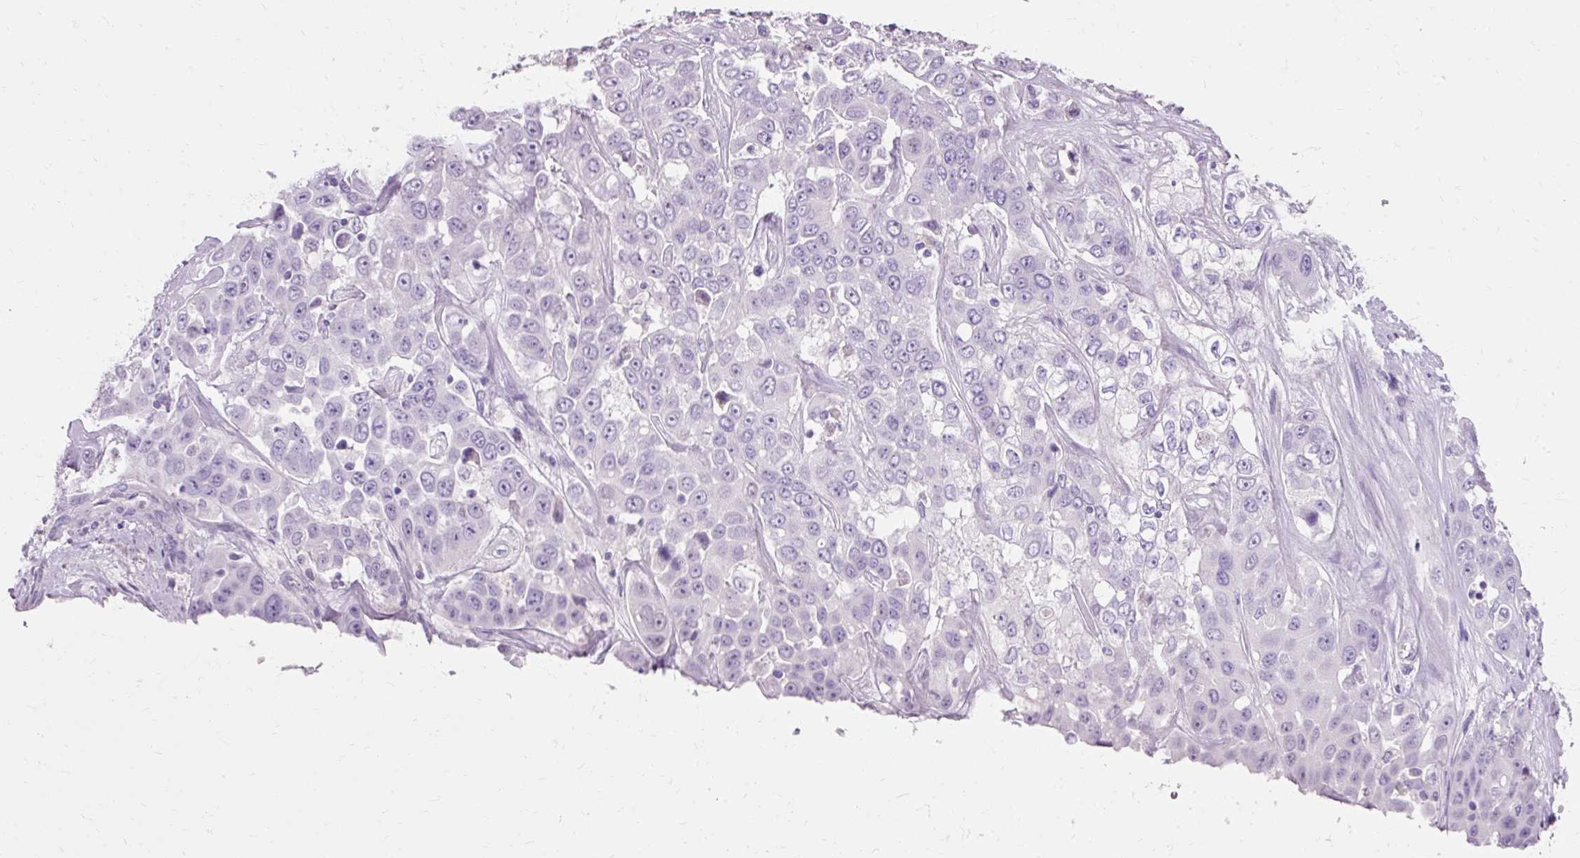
{"staining": {"intensity": "negative", "quantity": "none", "location": "none"}, "tissue": "liver cancer", "cell_type": "Tumor cells", "image_type": "cancer", "snomed": [{"axis": "morphology", "description": "Cholangiocarcinoma"}, {"axis": "topography", "description": "Liver"}], "caption": "Immunohistochemical staining of liver cholangiocarcinoma demonstrates no significant expression in tumor cells.", "gene": "TMEM213", "patient": {"sex": "female", "age": 52}}